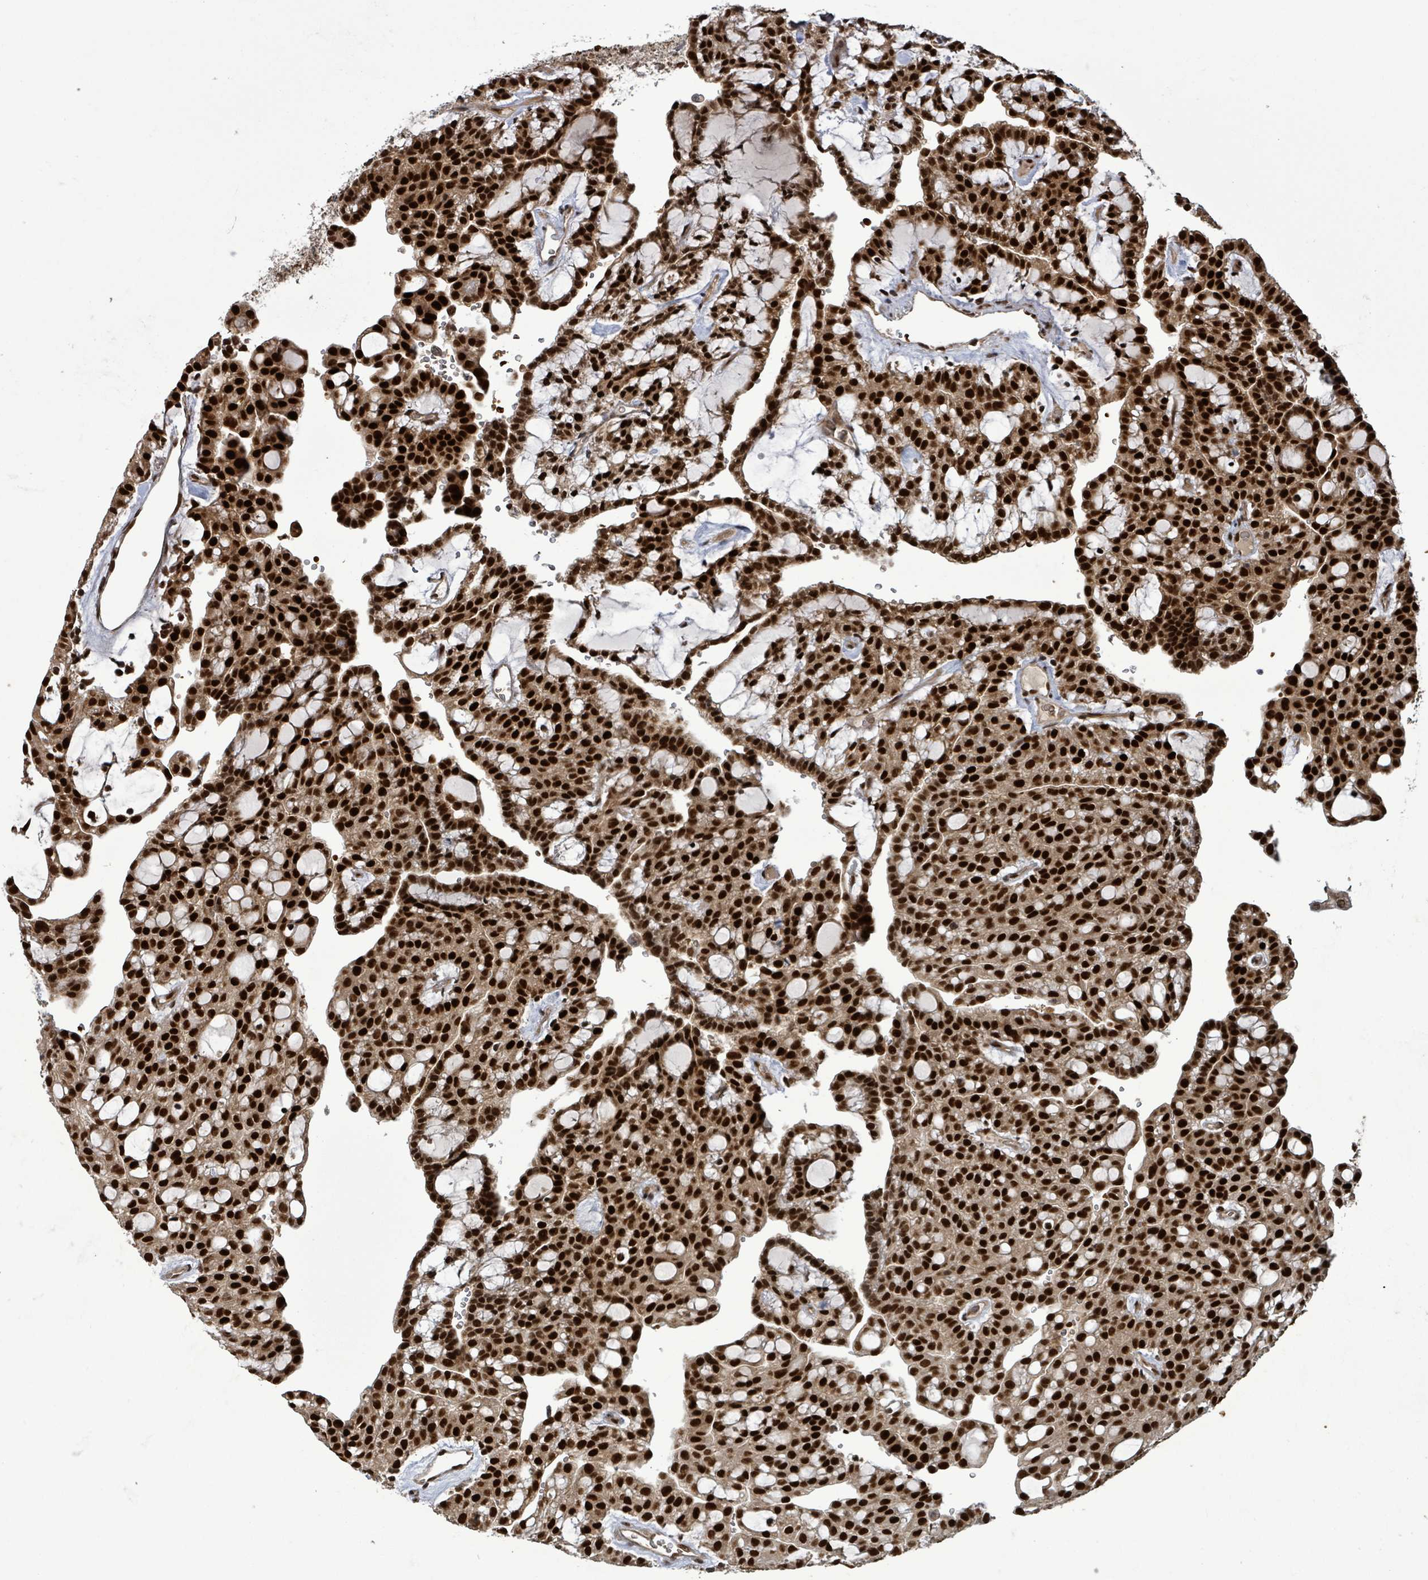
{"staining": {"intensity": "strong", "quantity": "25%-75%", "location": "nuclear"}, "tissue": "renal cancer", "cell_type": "Tumor cells", "image_type": "cancer", "snomed": [{"axis": "morphology", "description": "Adenocarcinoma, NOS"}, {"axis": "topography", "description": "Kidney"}], "caption": "Human adenocarcinoma (renal) stained with a protein marker demonstrates strong staining in tumor cells.", "gene": "PATZ1", "patient": {"sex": "male", "age": 63}}